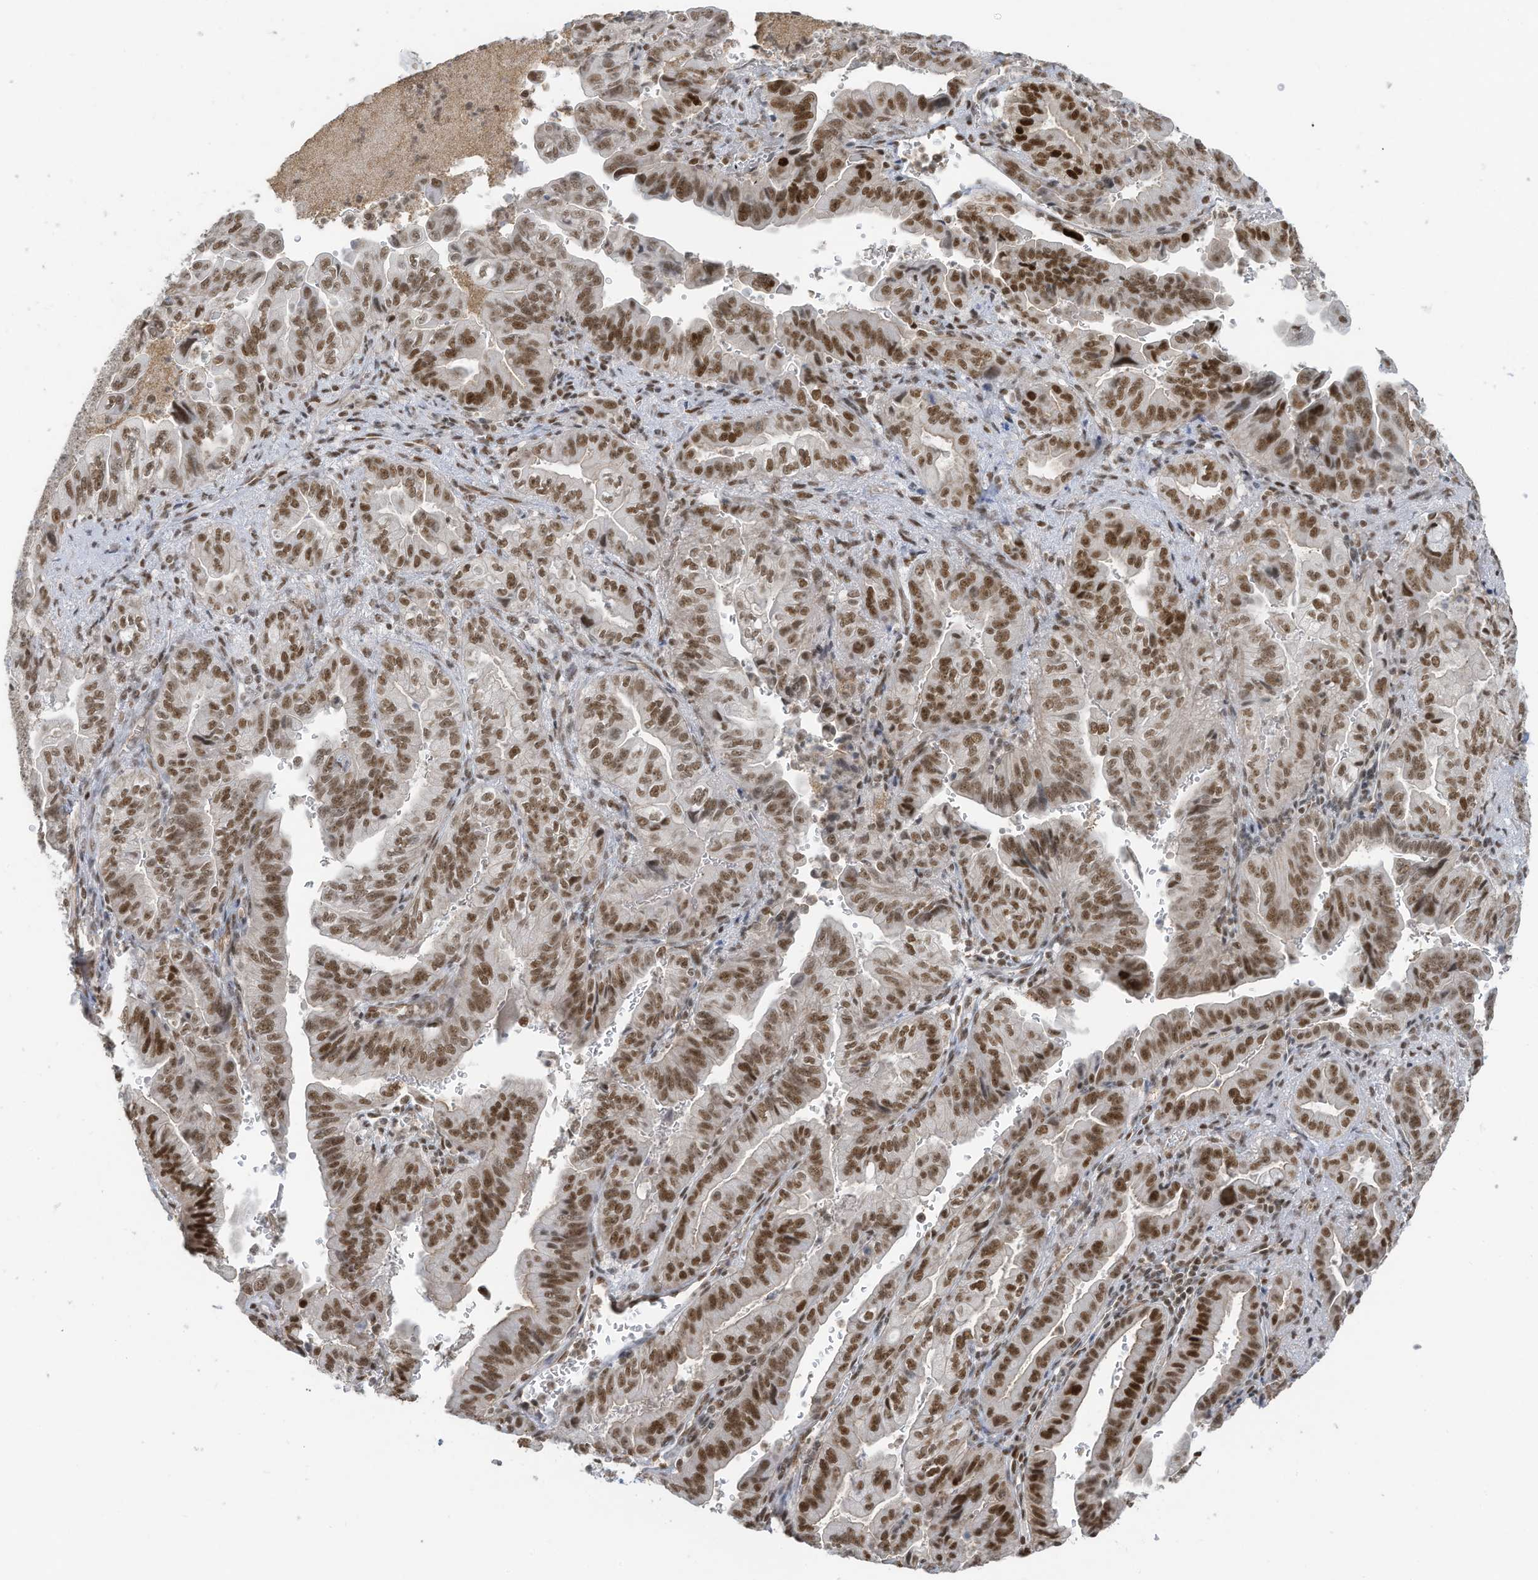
{"staining": {"intensity": "strong", "quantity": ">75%", "location": "nuclear"}, "tissue": "pancreatic cancer", "cell_type": "Tumor cells", "image_type": "cancer", "snomed": [{"axis": "morphology", "description": "Adenocarcinoma, NOS"}, {"axis": "topography", "description": "Pancreas"}], "caption": "Protein staining of pancreatic adenocarcinoma tissue exhibits strong nuclear staining in about >75% of tumor cells.", "gene": "DBR1", "patient": {"sex": "male", "age": 70}}